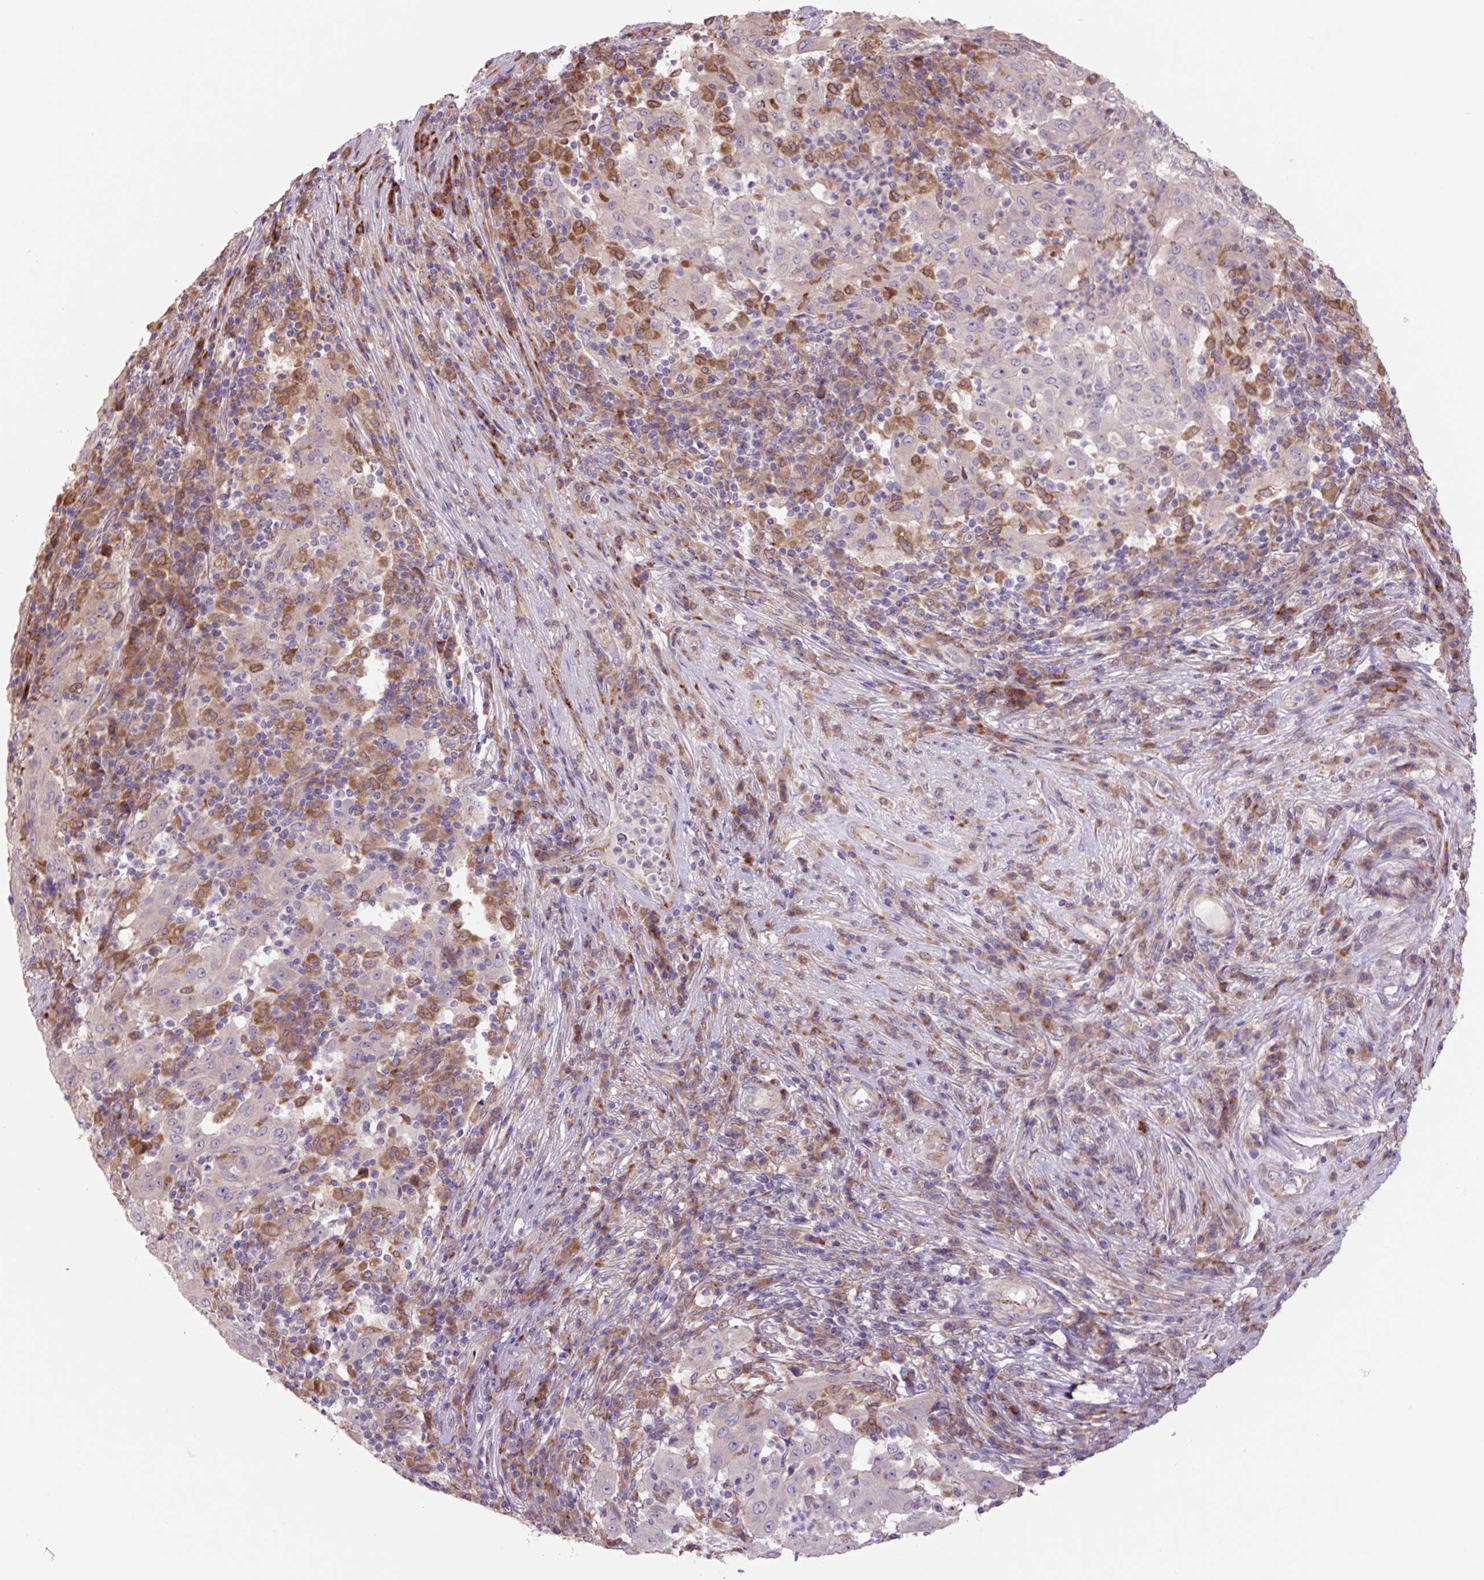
{"staining": {"intensity": "moderate", "quantity": "<25%", "location": "cytoplasmic/membranous"}, "tissue": "pancreatic cancer", "cell_type": "Tumor cells", "image_type": "cancer", "snomed": [{"axis": "morphology", "description": "Adenocarcinoma, NOS"}, {"axis": "topography", "description": "Pancreas"}], "caption": "Immunohistochemical staining of adenocarcinoma (pancreatic) exhibits low levels of moderate cytoplasmic/membranous protein positivity in approximately <25% of tumor cells.", "gene": "PLA2G4A", "patient": {"sex": "male", "age": 63}}